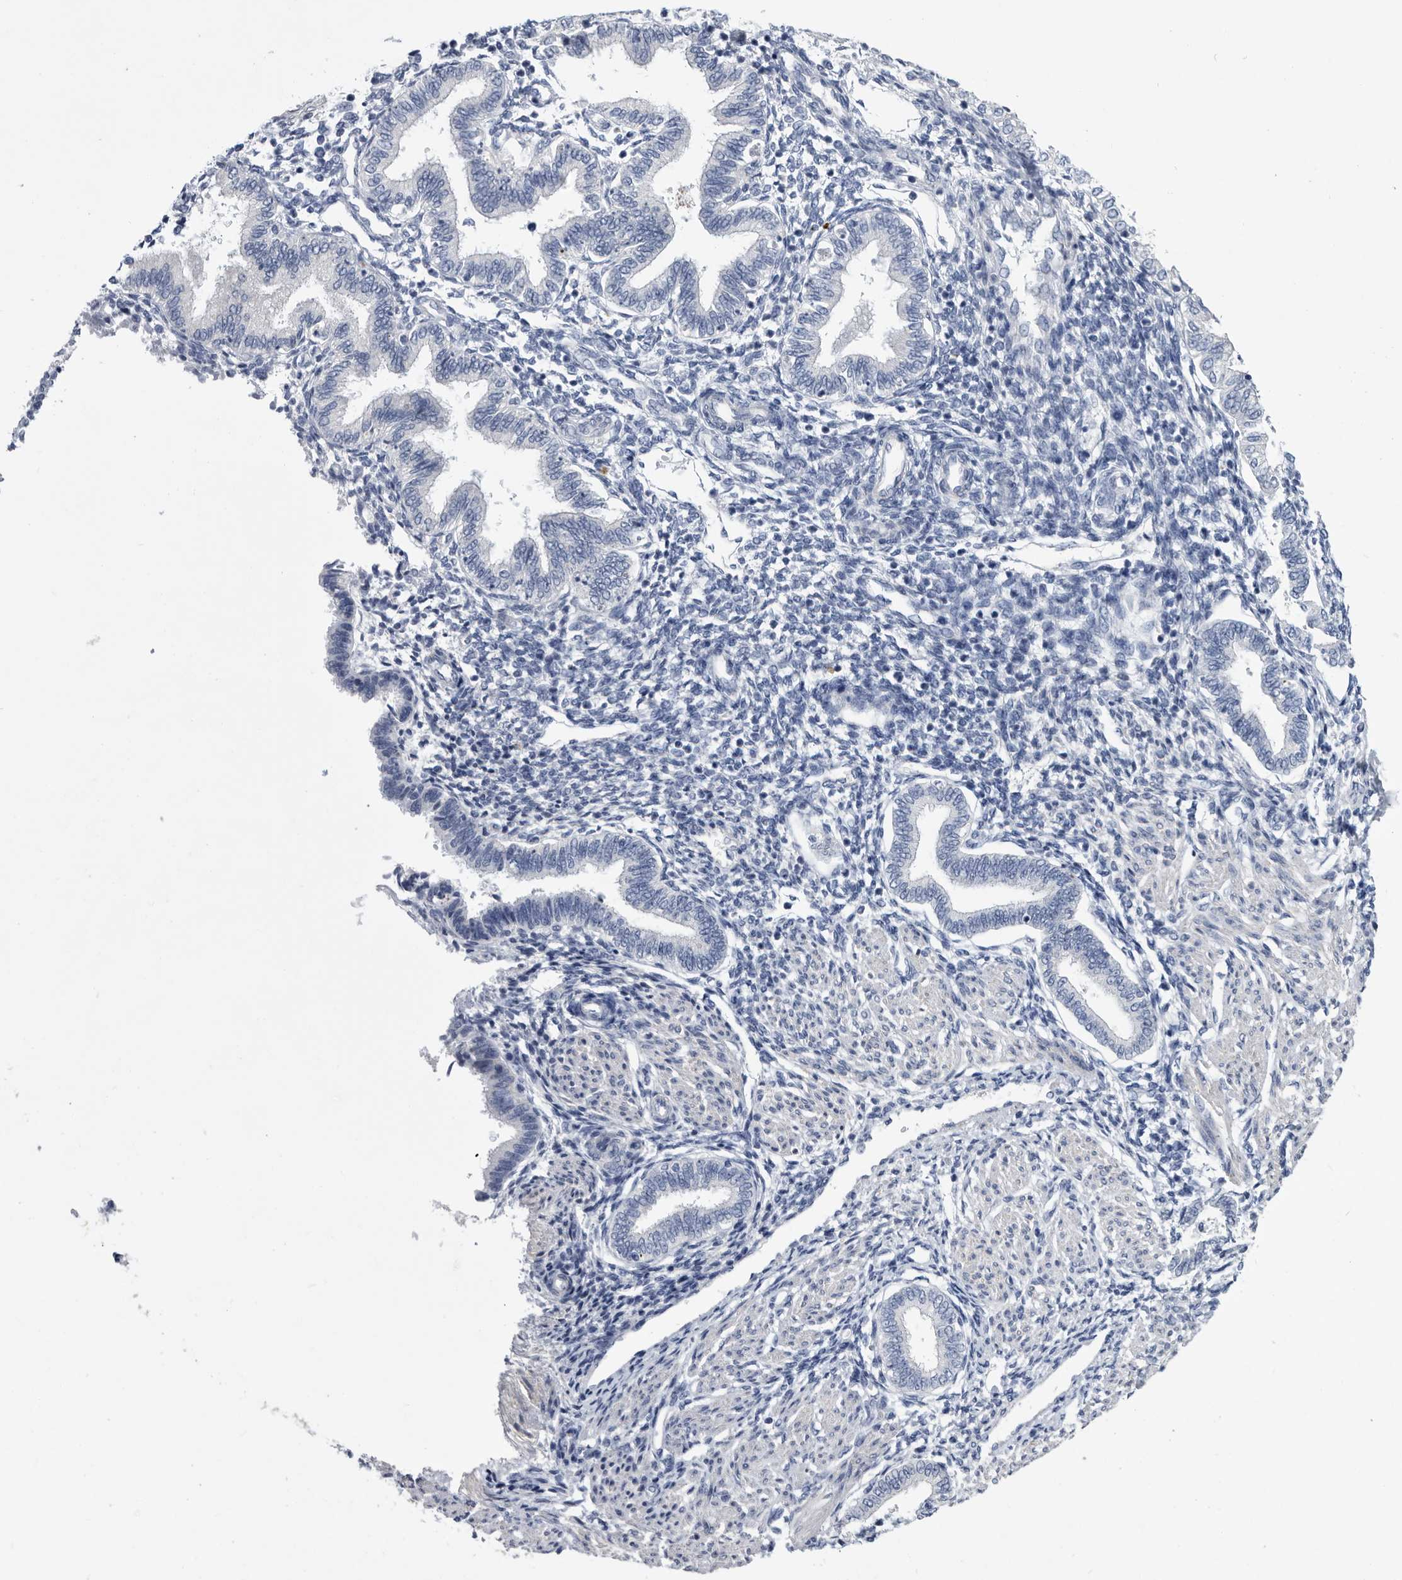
{"staining": {"intensity": "negative", "quantity": "none", "location": "none"}, "tissue": "endometrium", "cell_type": "Cells in endometrial stroma", "image_type": "normal", "snomed": [{"axis": "morphology", "description": "Normal tissue, NOS"}, {"axis": "topography", "description": "Endometrium"}], "caption": "Cells in endometrial stroma show no significant protein staining in normal endometrium. Nuclei are stained in blue.", "gene": "BTBD6", "patient": {"sex": "female", "age": 53}}